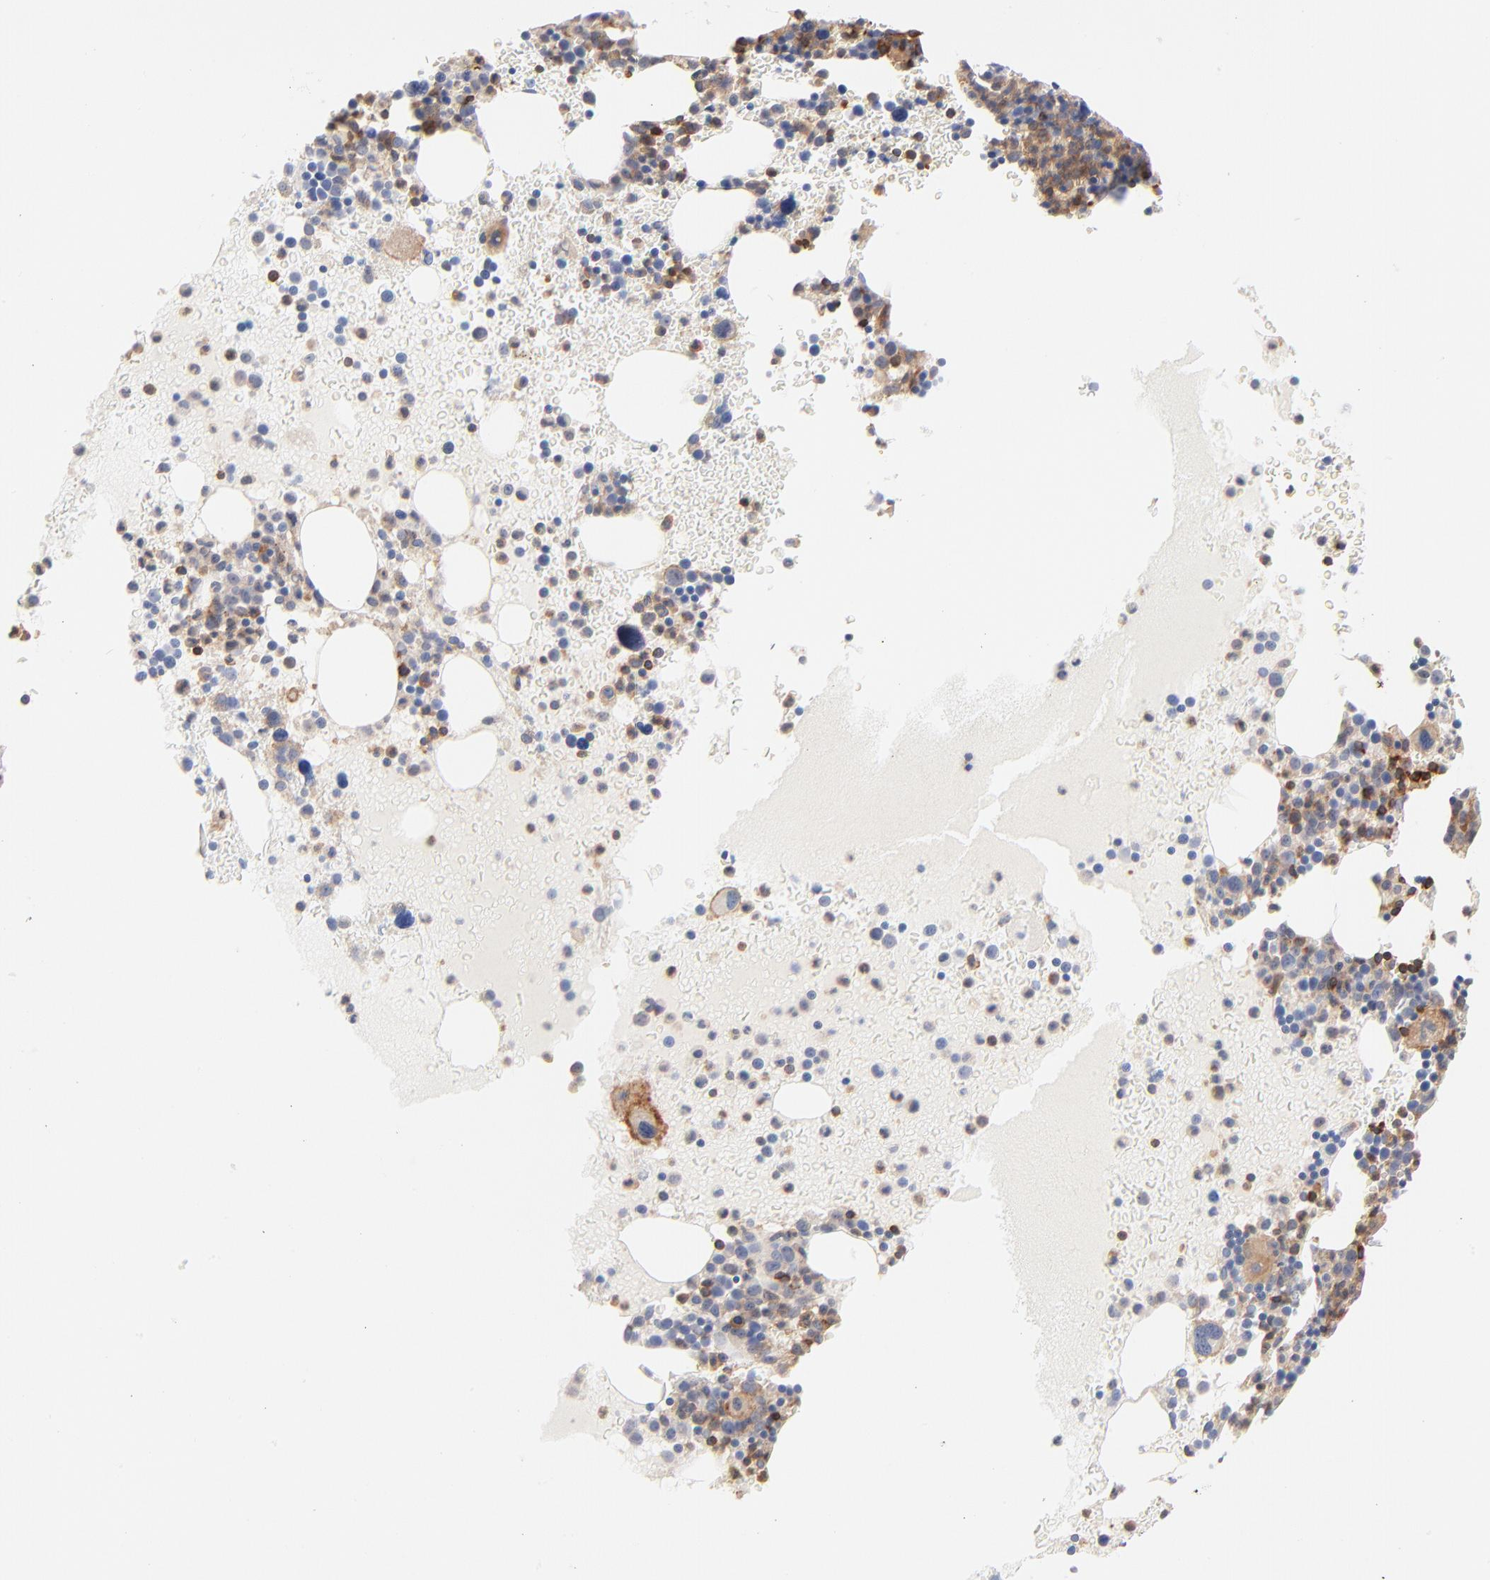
{"staining": {"intensity": "moderate", "quantity": "25%-75%", "location": "cytoplasmic/membranous"}, "tissue": "bone marrow", "cell_type": "Hematopoietic cells", "image_type": "normal", "snomed": [{"axis": "morphology", "description": "Normal tissue, NOS"}, {"axis": "topography", "description": "Bone marrow"}], "caption": "This is an image of immunohistochemistry staining of unremarkable bone marrow, which shows moderate expression in the cytoplasmic/membranous of hematopoietic cells.", "gene": "WIPF1", "patient": {"sex": "male", "age": 68}}